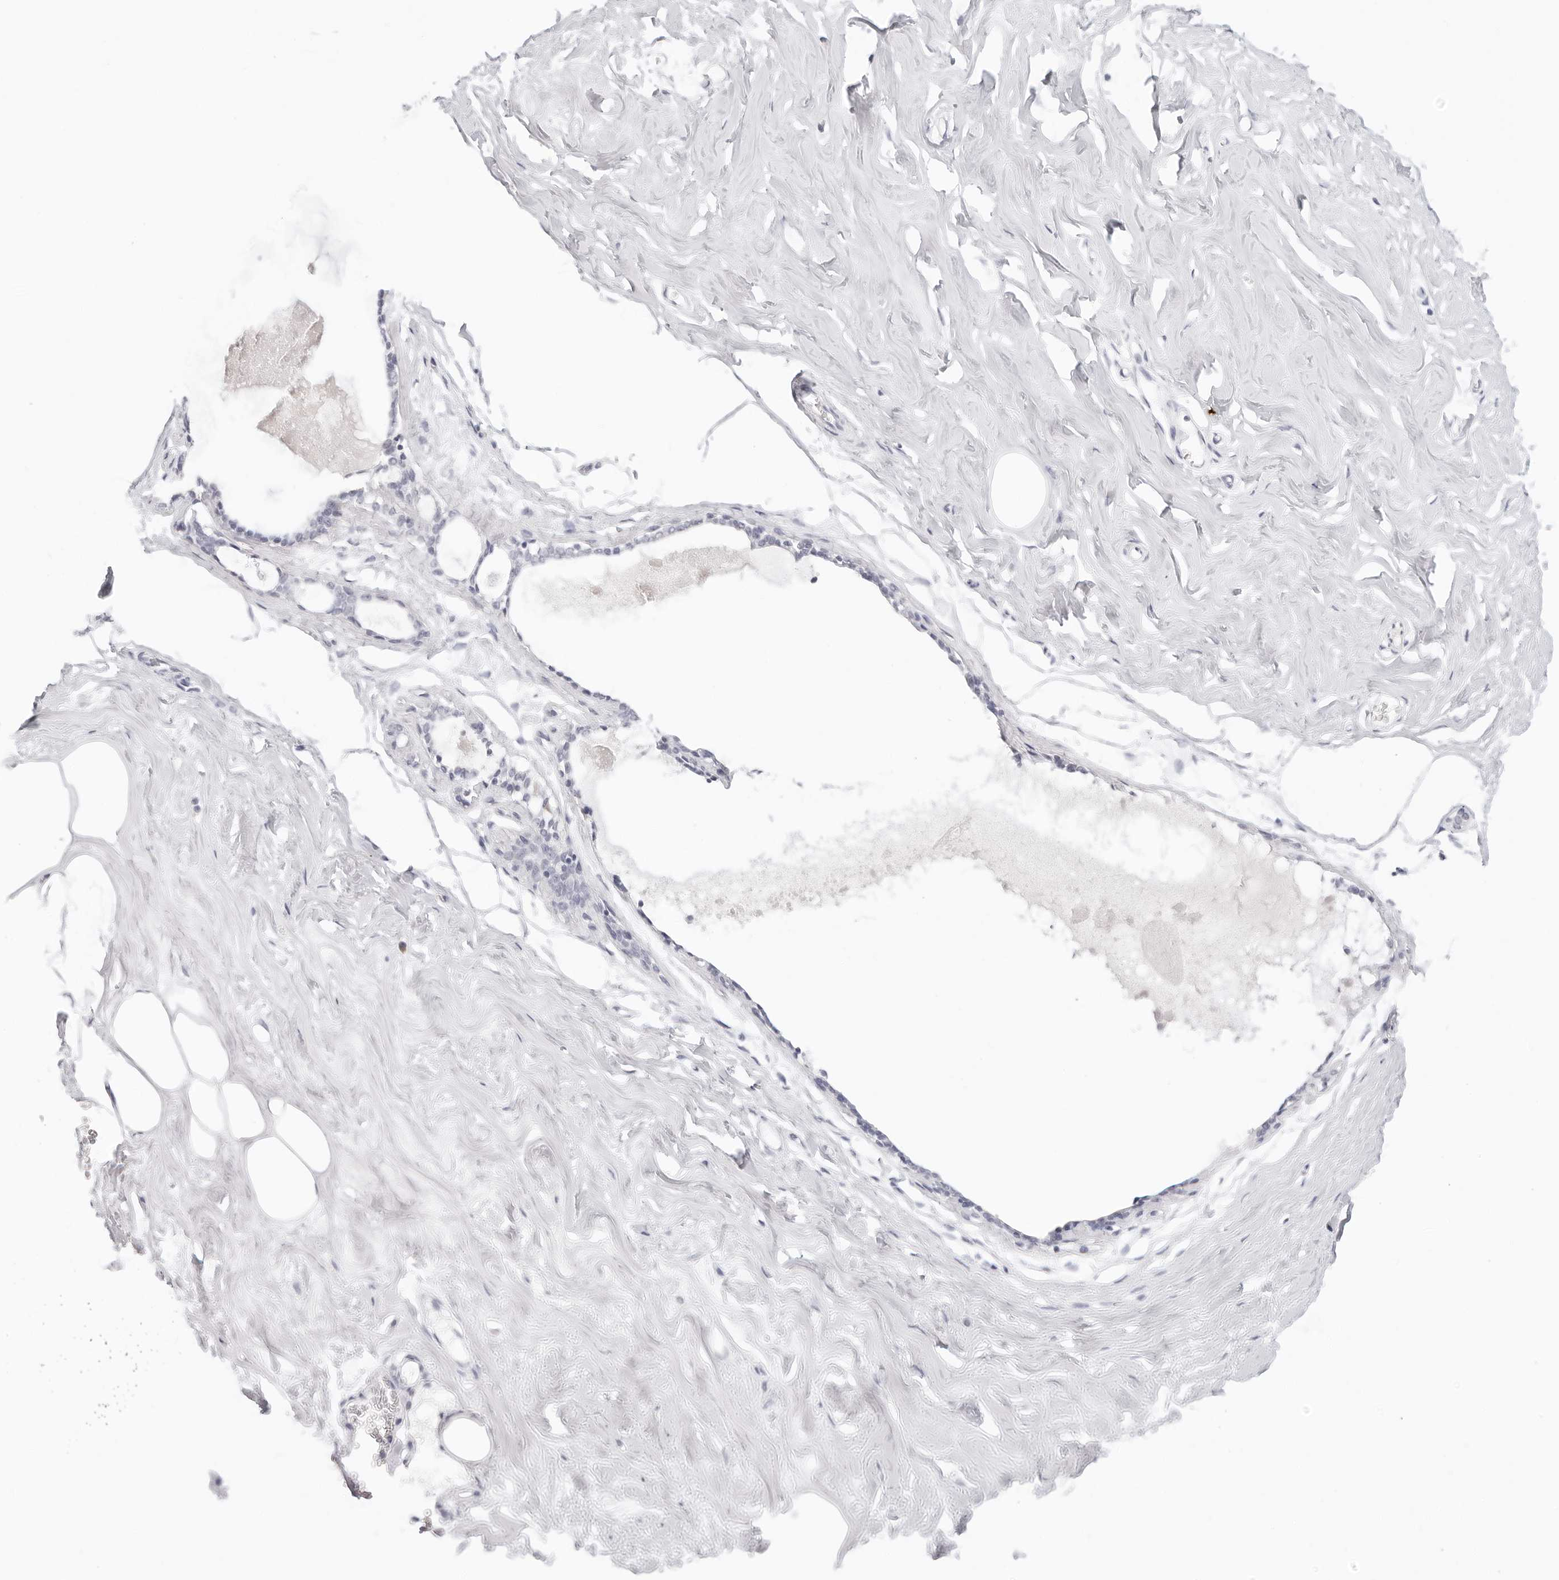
{"staining": {"intensity": "negative", "quantity": "none", "location": "none"}, "tissue": "adipose tissue", "cell_type": "Adipocytes", "image_type": "normal", "snomed": [{"axis": "morphology", "description": "Normal tissue, NOS"}, {"axis": "morphology", "description": "Fibrosis, NOS"}, {"axis": "topography", "description": "Breast"}, {"axis": "topography", "description": "Adipose tissue"}], "caption": "Unremarkable adipose tissue was stained to show a protein in brown. There is no significant positivity in adipocytes.", "gene": "EDN2", "patient": {"sex": "female", "age": 39}}